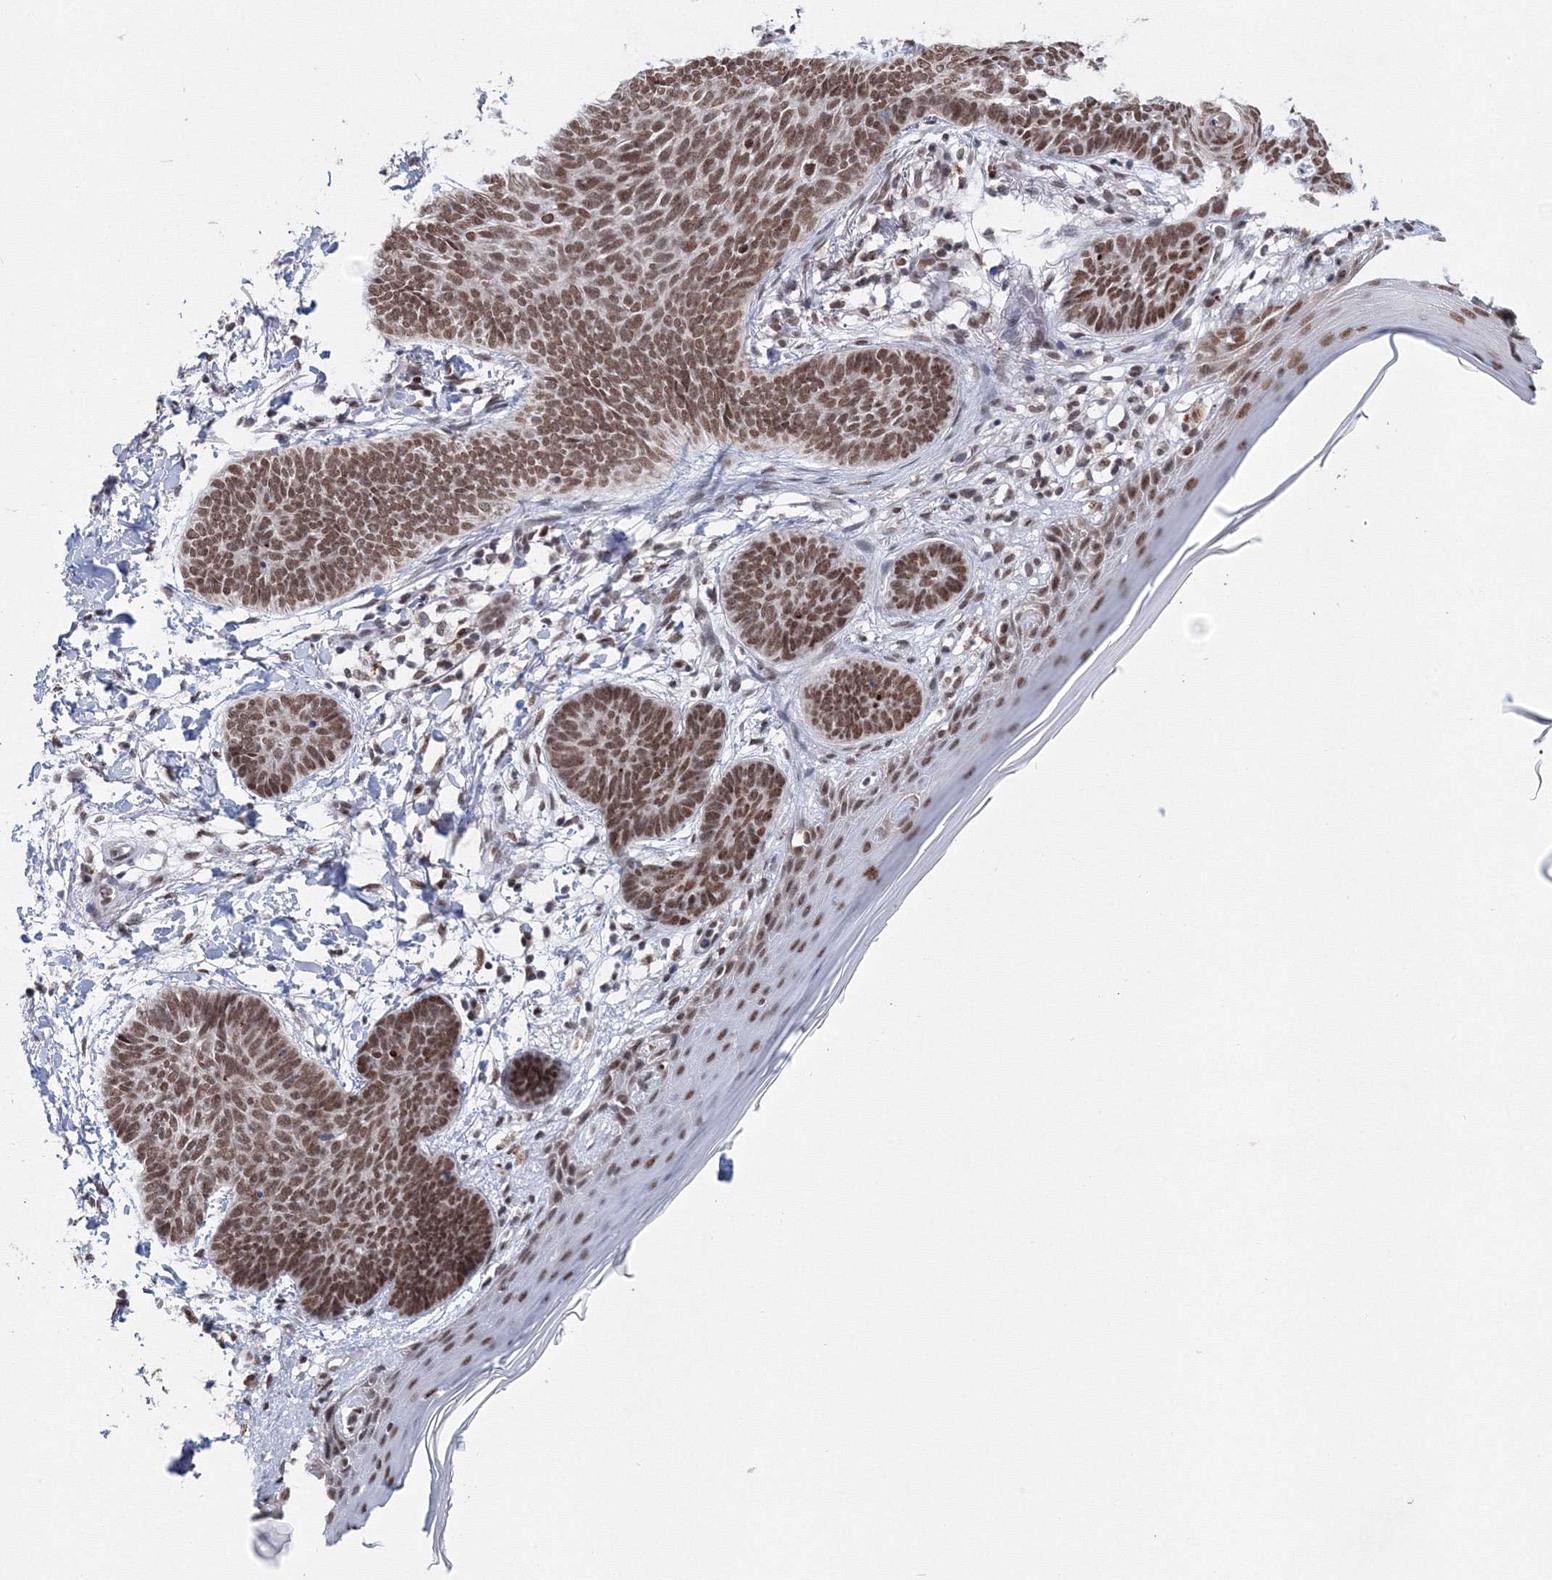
{"staining": {"intensity": "moderate", "quantity": ">75%", "location": "nuclear"}, "tissue": "skin cancer", "cell_type": "Tumor cells", "image_type": "cancer", "snomed": [{"axis": "morphology", "description": "Normal tissue, NOS"}, {"axis": "morphology", "description": "Basal cell carcinoma"}, {"axis": "topography", "description": "Skin"}], "caption": "Skin basal cell carcinoma was stained to show a protein in brown. There is medium levels of moderate nuclear positivity in about >75% of tumor cells.", "gene": "SF3B6", "patient": {"sex": "male", "age": 50}}